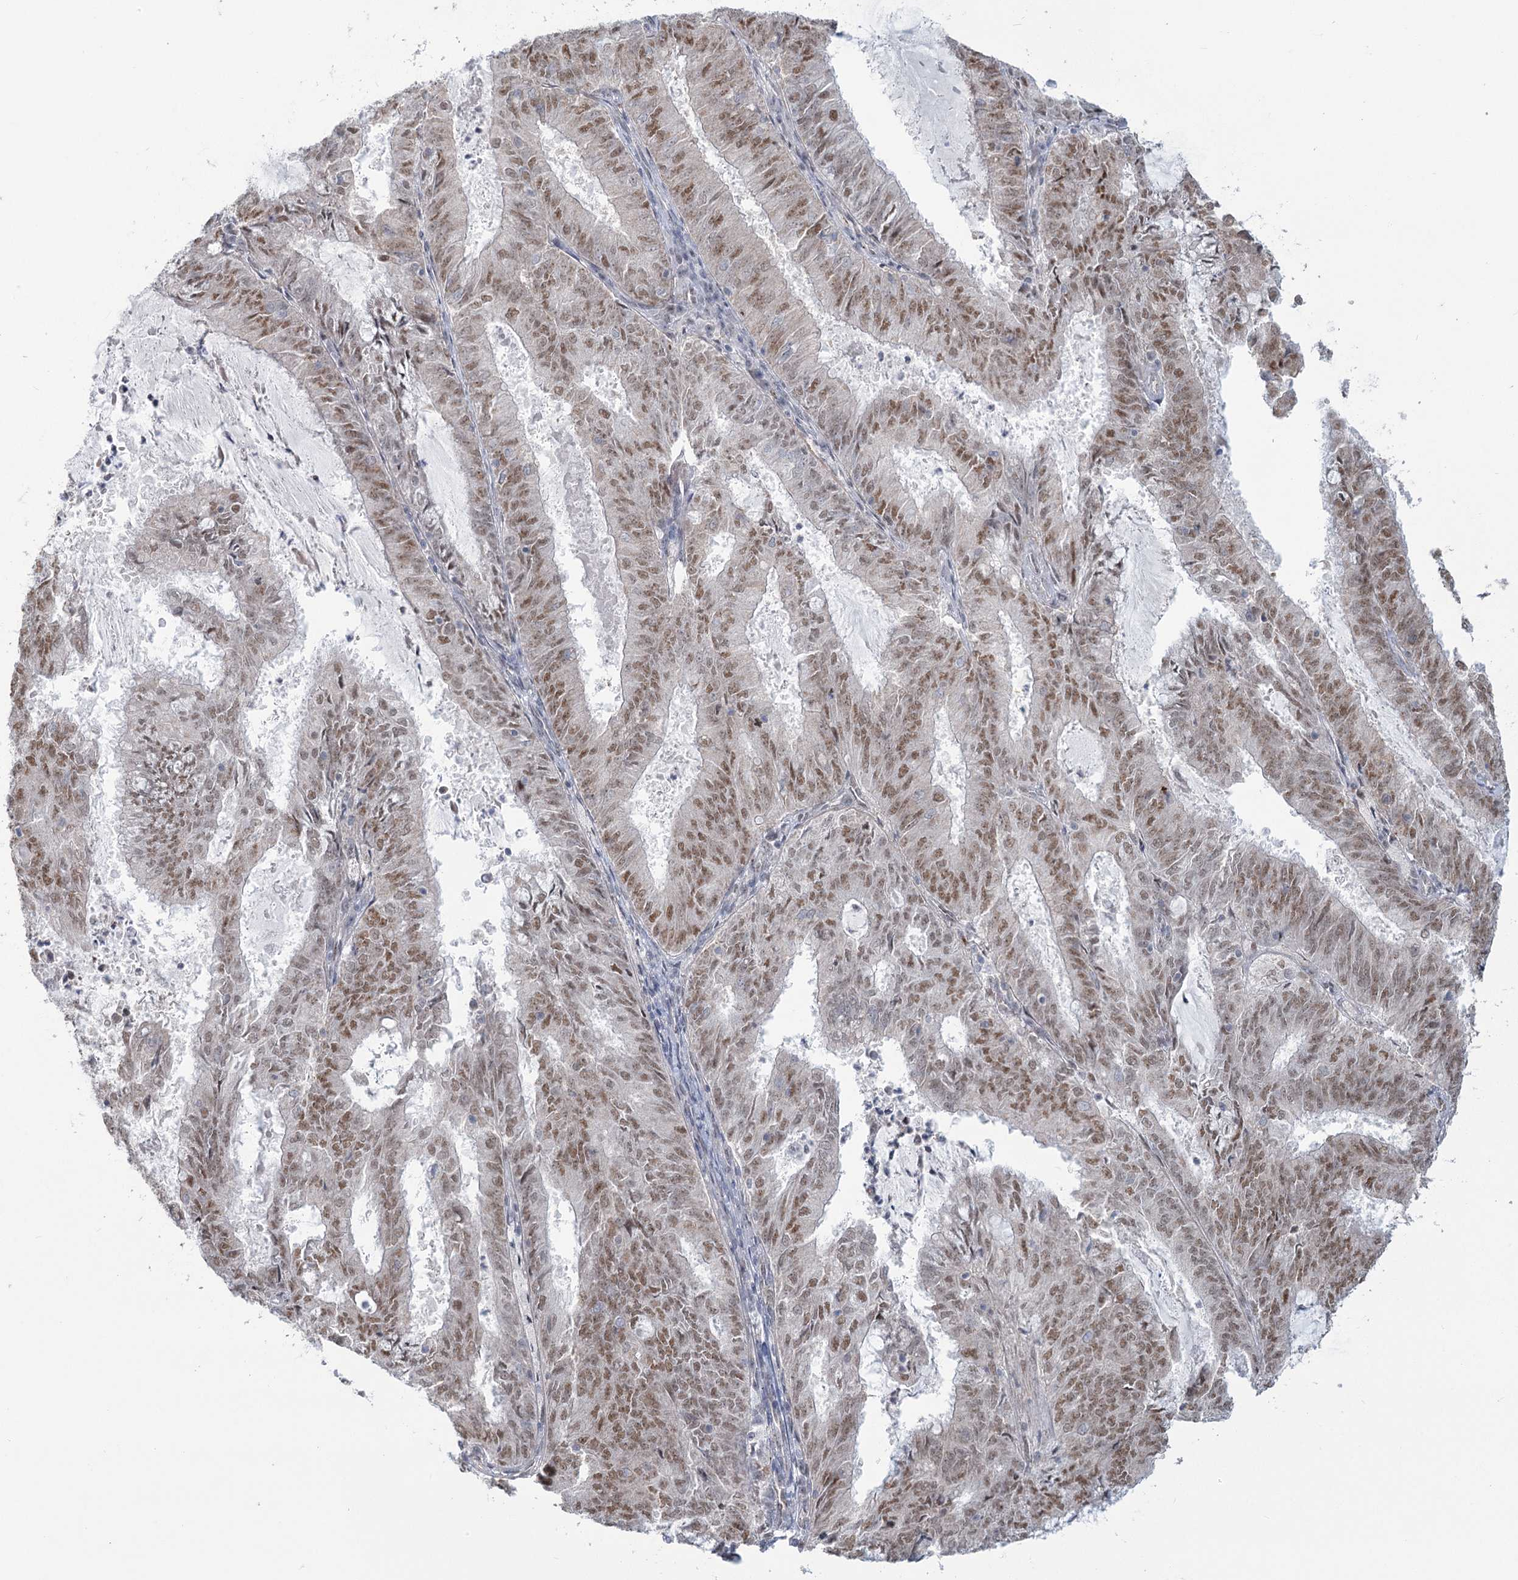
{"staining": {"intensity": "moderate", "quantity": ">75%", "location": "nuclear"}, "tissue": "endometrial cancer", "cell_type": "Tumor cells", "image_type": "cancer", "snomed": [{"axis": "morphology", "description": "Adenocarcinoma, NOS"}, {"axis": "topography", "description": "Endometrium"}], "caption": "Endometrial adenocarcinoma stained with a brown dye reveals moderate nuclear positive positivity in about >75% of tumor cells.", "gene": "MTG1", "patient": {"sex": "female", "age": 57}}